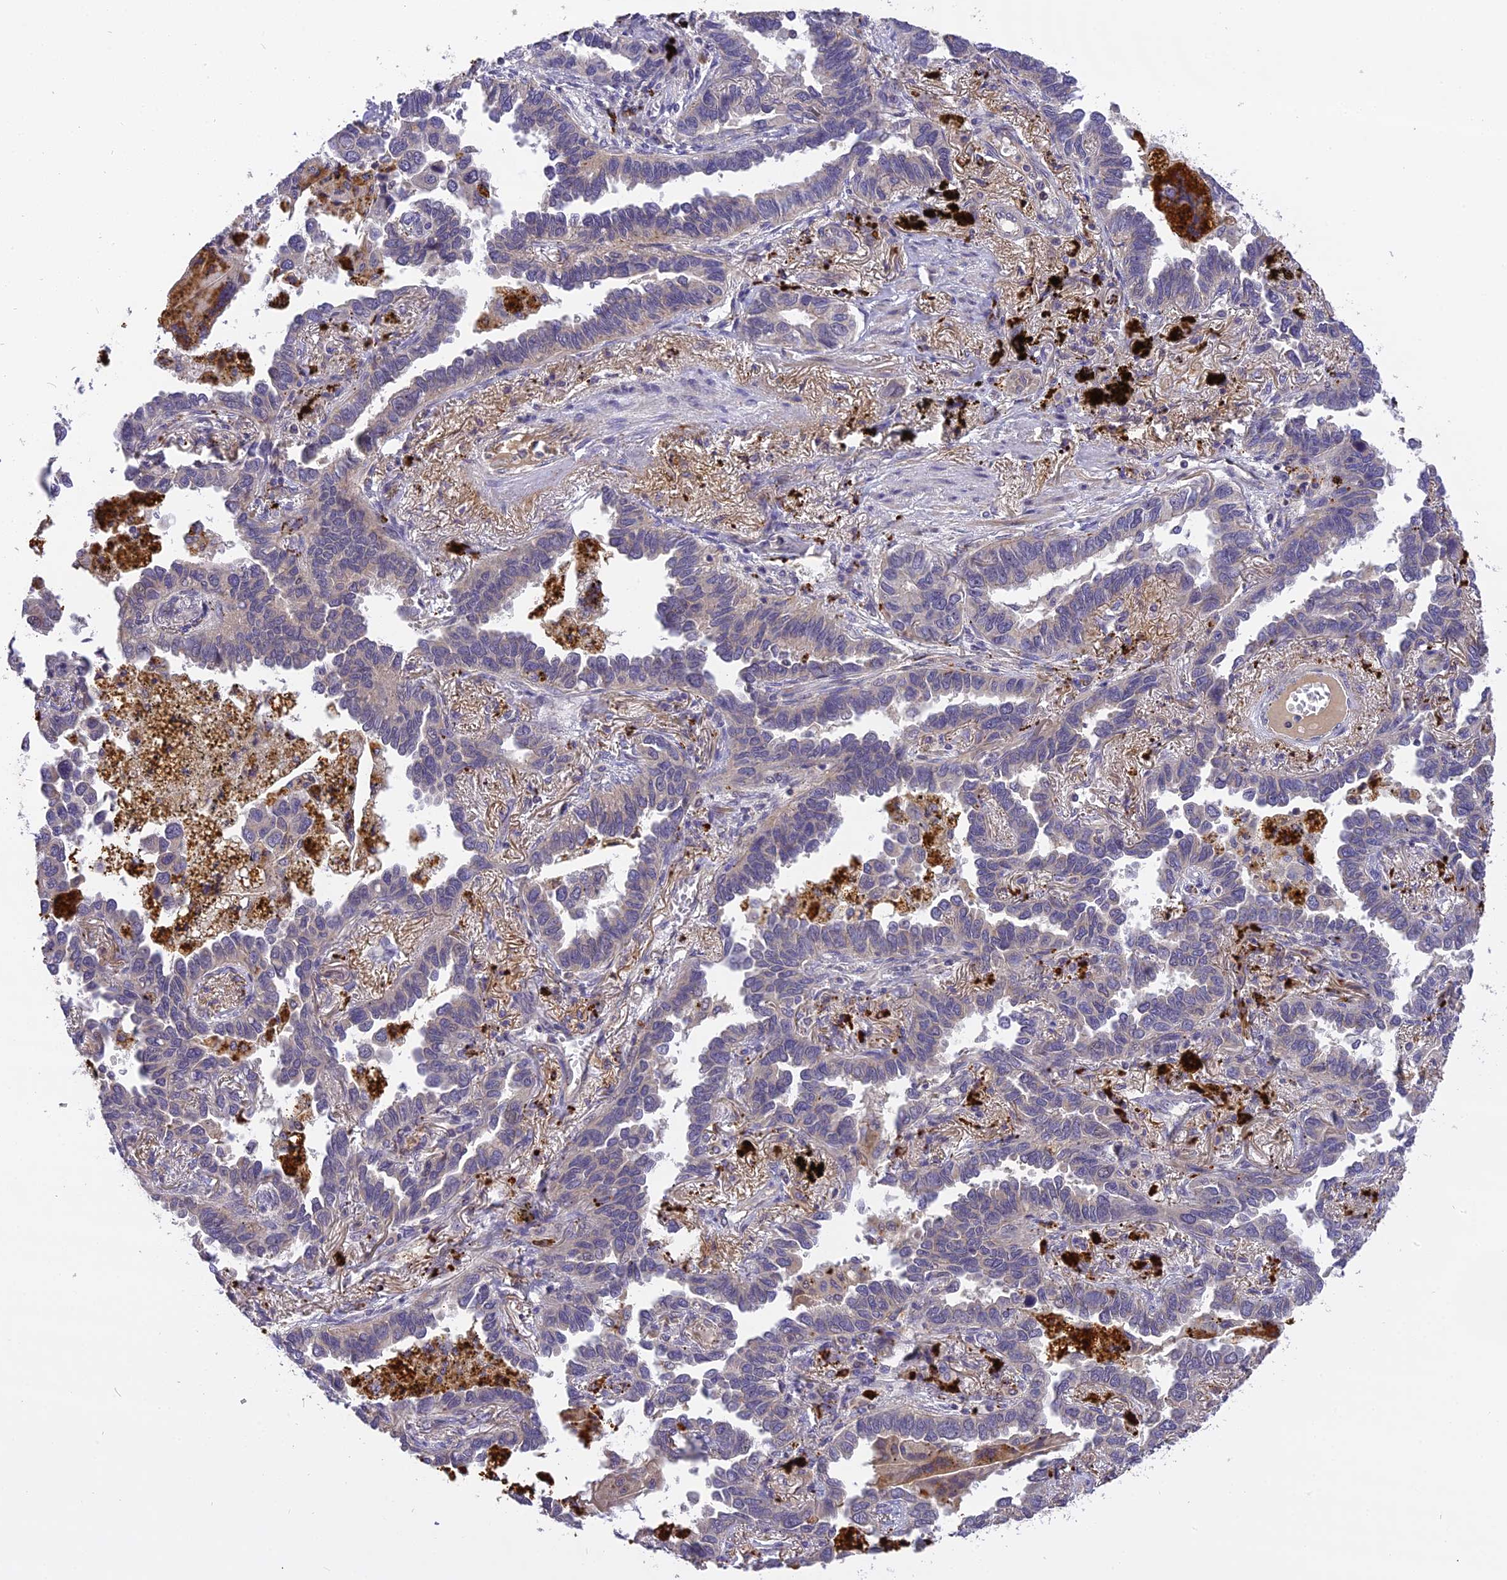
{"staining": {"intensity": "weak", "quantity": "<25%", "location": "cytoplasmic/membranous"}, "tissue": "lung cancer", "cell_type": "Tumor cells", "image_type": "cancer", "snomed": [{"axis": "morphology", "description": "Adenocarcinoma, NOS"}, {"axis": "topography", "description": "Lung"}], "caption": "Image shows no significant protein positivity in tumor cells of lung cancer (adenocarcinoma).", "gene": "FNIP2", "patient": {"sex": "male", "age": 67}}